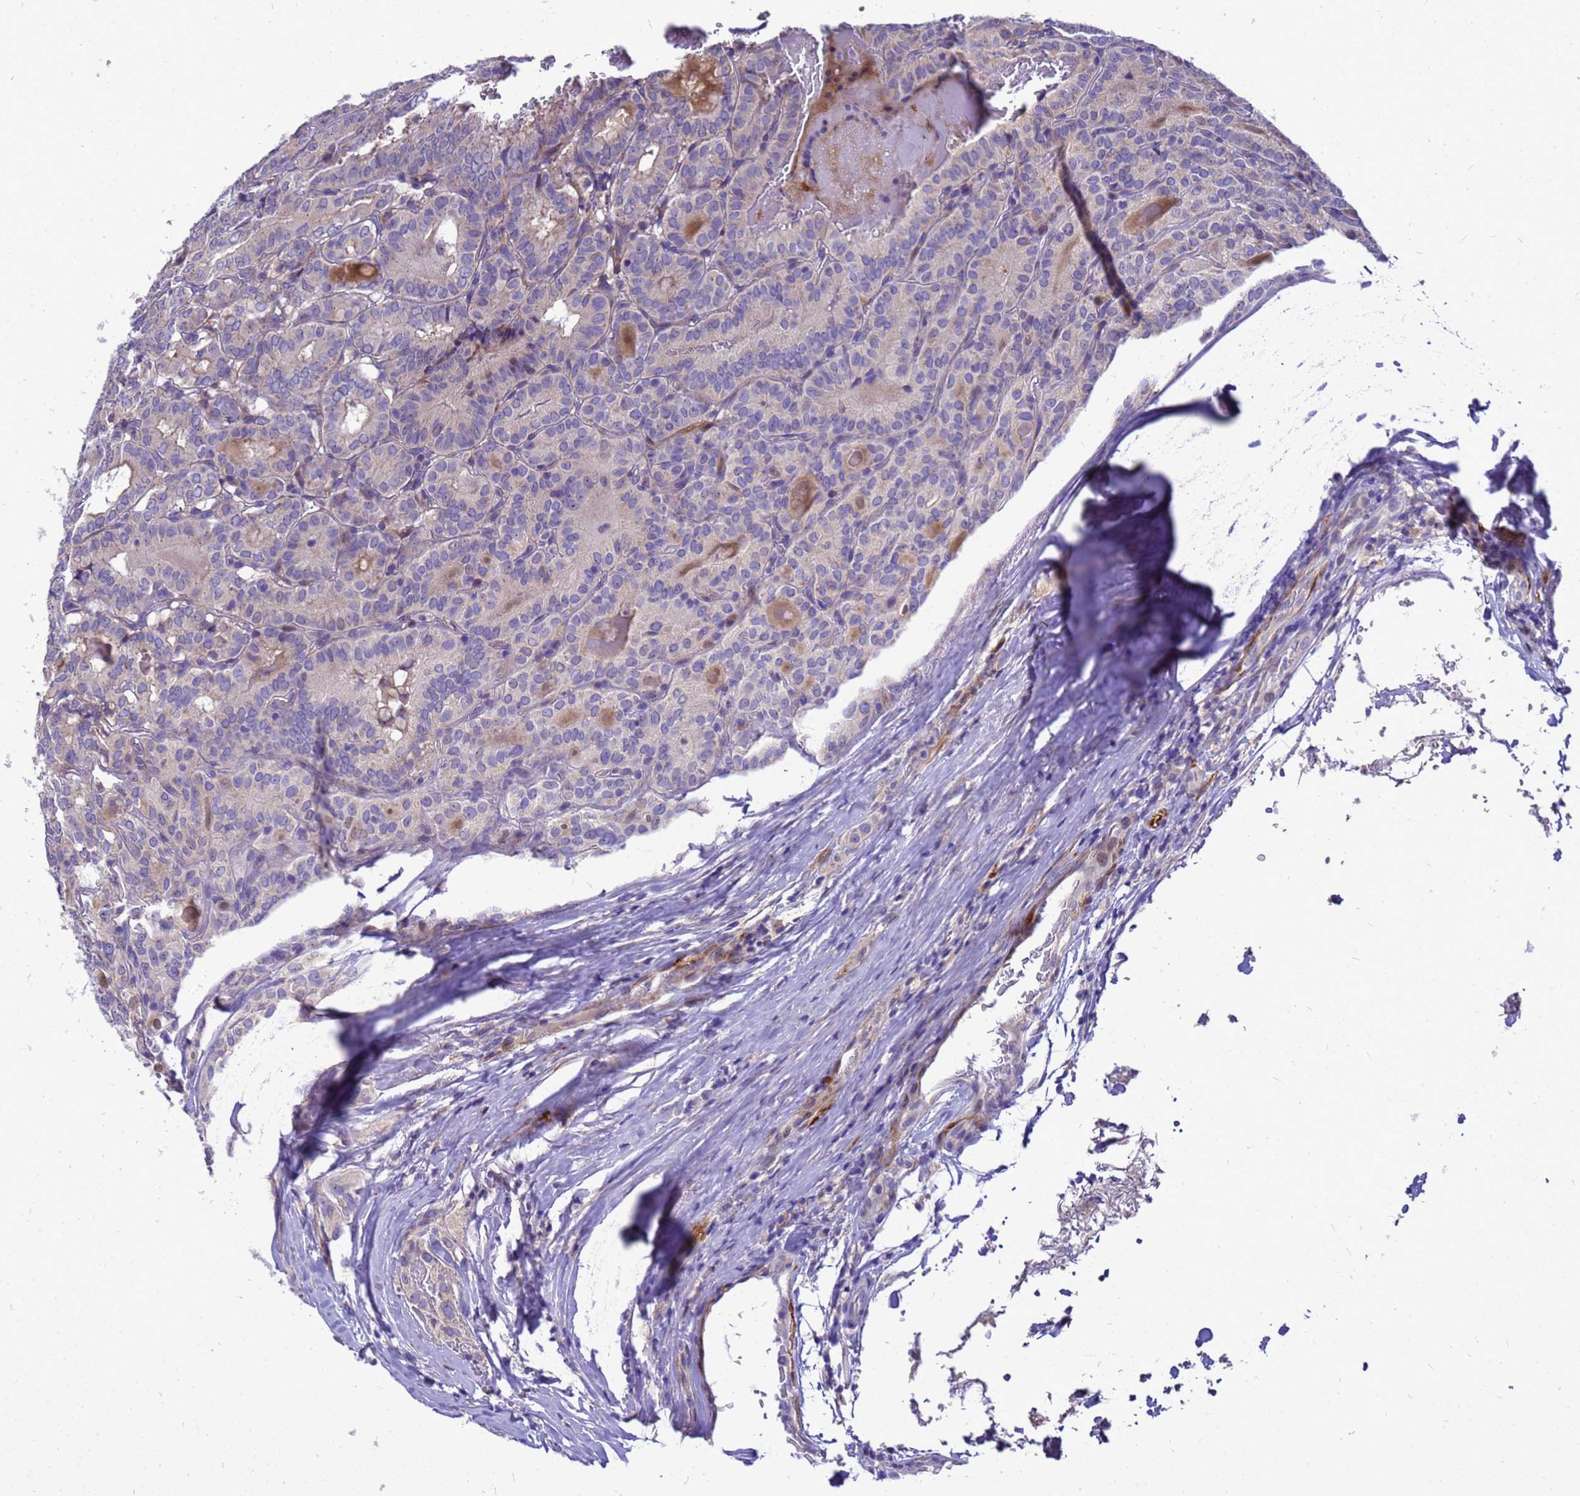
{"staining": {"intensity": "negative", "quantity": "none", "location": "none"}, "tissue": "thyroid cancer", "cell_type": "Tumor cells", "image_type": "cancer", "snomed": [{"axis": "morphology", "description": "Papillary adenocarcinoma, NOS"}, {"axis": "topography", "description": "Thyroid gland"}], "caption": "This histopathology image is of papillary adenocarcinoma (thyroid) stained with immunohistochemistry (IHC) to label a protein in brown with the nuclei are counter-stained blue. There is no staining in tumor cells. (Brightfield microscopy of DAB (3,3'-diaminobenzidine) immunohistochemistry at high magnification).", "gene": "POP7", "patient": {"sex": "female", "age": 72}}